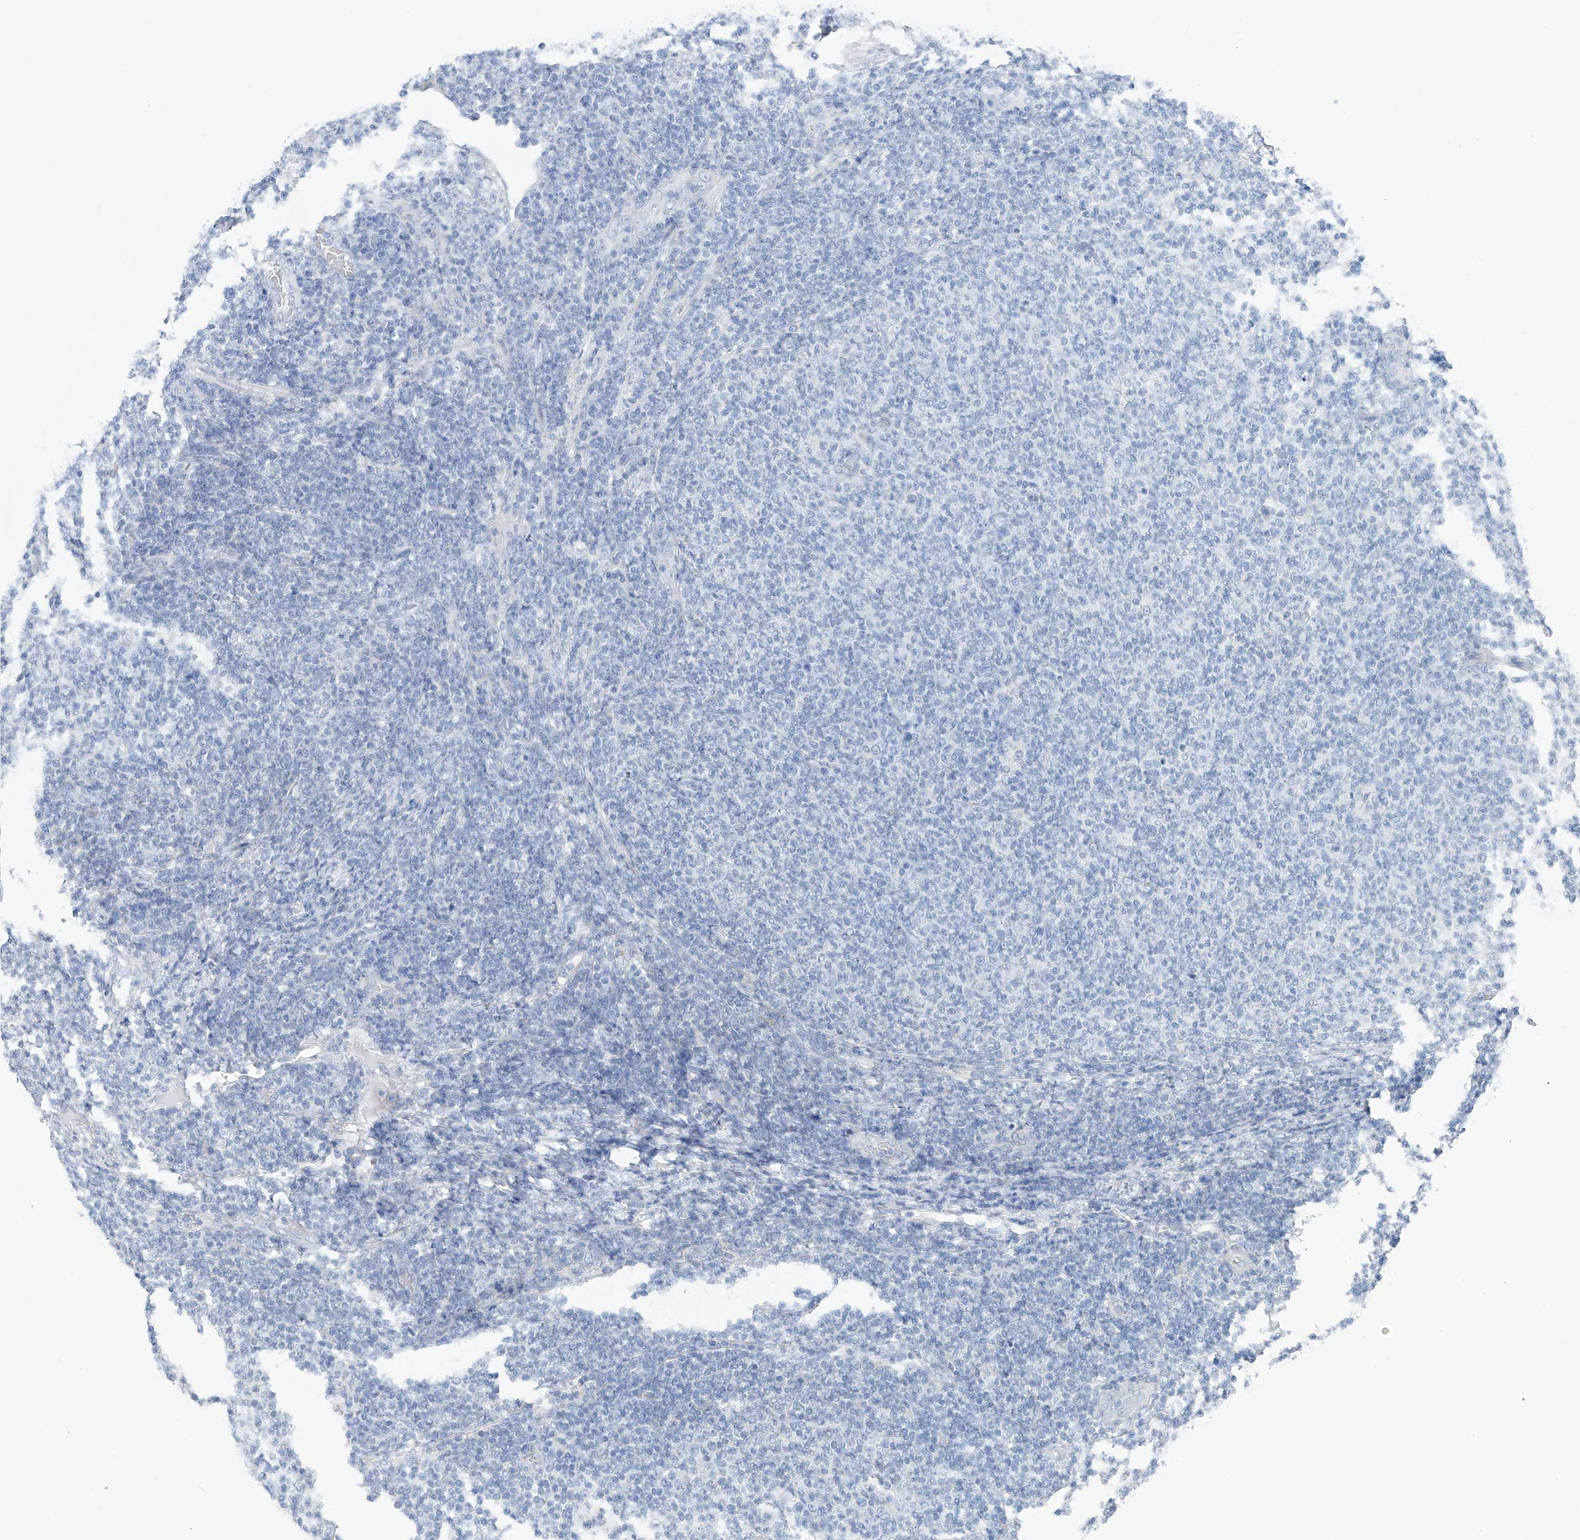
{"staining": {"intensity": "negative", "quantity": "none", "location": "none"}, "tissue": "lymphoma", "cell_type": "Tumor cells", "image_type": "cancer", "snomed": [{"axis": "morphology", "description": "Malignant lymphoma, non-Hodgkin's type, Low grade"}, {"axis": "topography", "description": "Lymph node"}], "caption": "A high-resolution photomicrograph shows immunohistochemistry staining of malignant lymphoma, non-Hodgkin's type (low-grade), which reveals no significant expression in tumor cells.", "gene": "RCN2", "patient": {"sex": "male", "age": 66}}